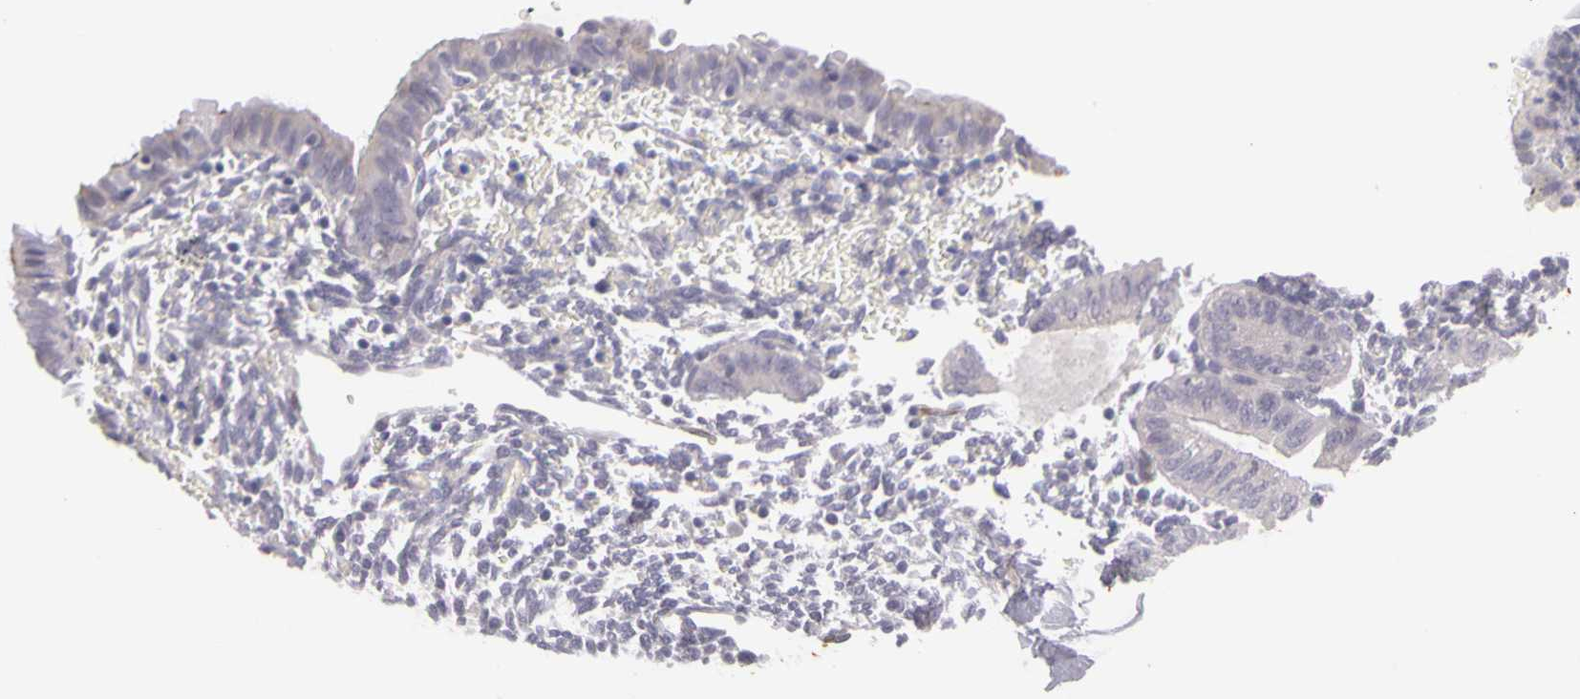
{"staining": {"intensity": "negative", "quantity": "none", "location": "none"}, "tissue": "endometrium", "cell_type": "Cells in endometrial stroma", "image_type": "normal", "snomed": [{"axis": "morphology", "description": "Normal tissue, NOS"}, {"axis": "topography", "description": "Endometrium"}], "caption": "A high-resolution image shows IHC staining of normal endometrium, which reveals no significant expression in cells in endometrial stroma.", "gene": "CNTN2", "patient": {"sex": "female", "age": 61}}